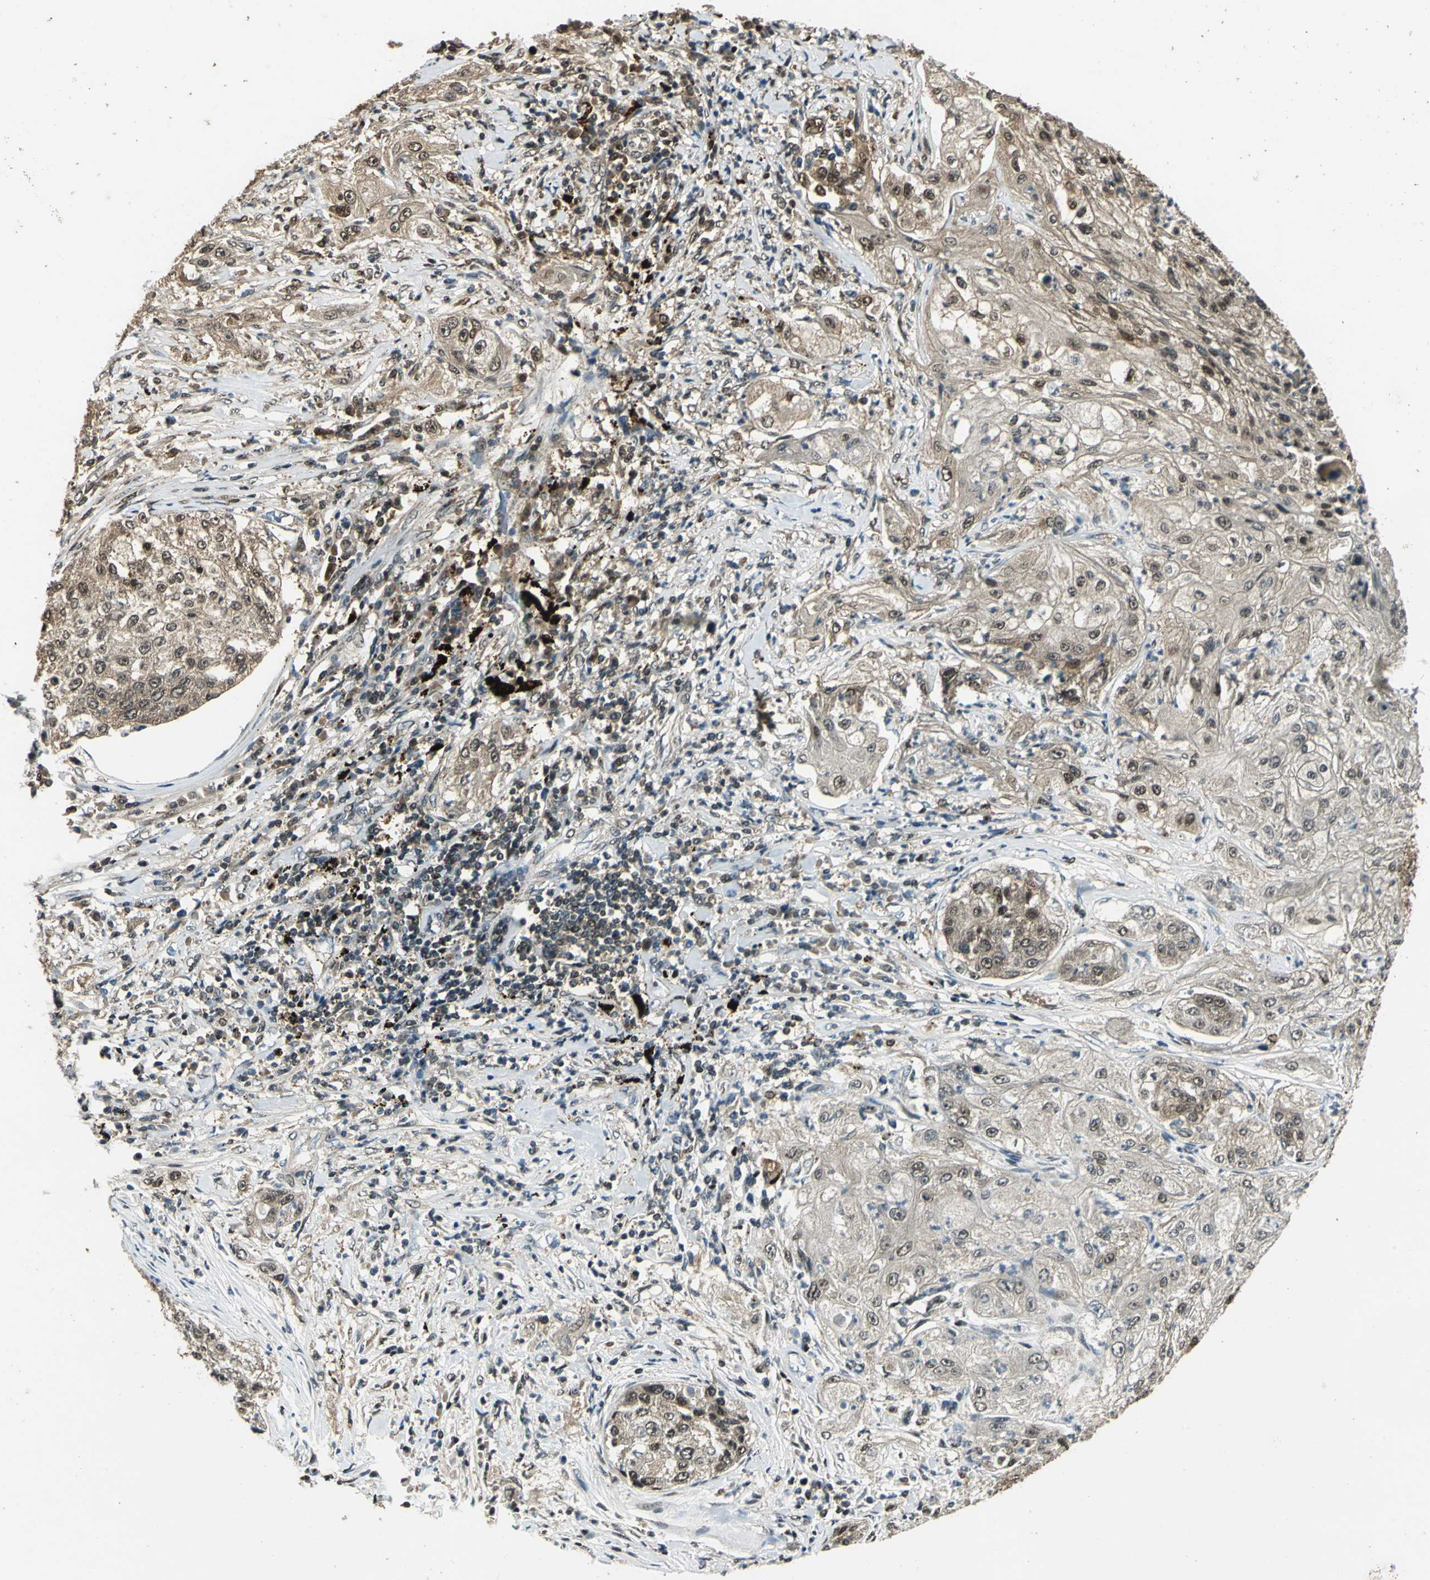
{"staining": {"intensity": "weak", "quantity": ">75%", "location": "cytoplasmic/membranous,nuclear"}, "tissue": "lung cancer", "cell_type": "Tumor cells", "image_type": "cancer", "snomed": [{"axis": "morphology", "description": "Inflammation, NOS"}, {"axis": "morphology", "description": "Squamous cell carcinoma, NOS"}, {"axis": "topography", "description": "Lymph node"}, {"axis": "topography", "description": "Soft tissue"}, {"axis": "topography", "description": "Lung"}], "caption": "Immunohistochemistry staining of lung squamous cell carcinoma, which exhibits low levels of weak cytoplasmic/membranous and nuclear expression in approximately >75% of tumor cells indicating weak cytoplasmic/membranous and nuclear protein positivity. The staining was performed using DAB (brown) for protein detection and nuclei were counterstained in hematoxylin (blue).", "gene": "PPP1R13L", "patient": {"sex": "male", "age": 66}}